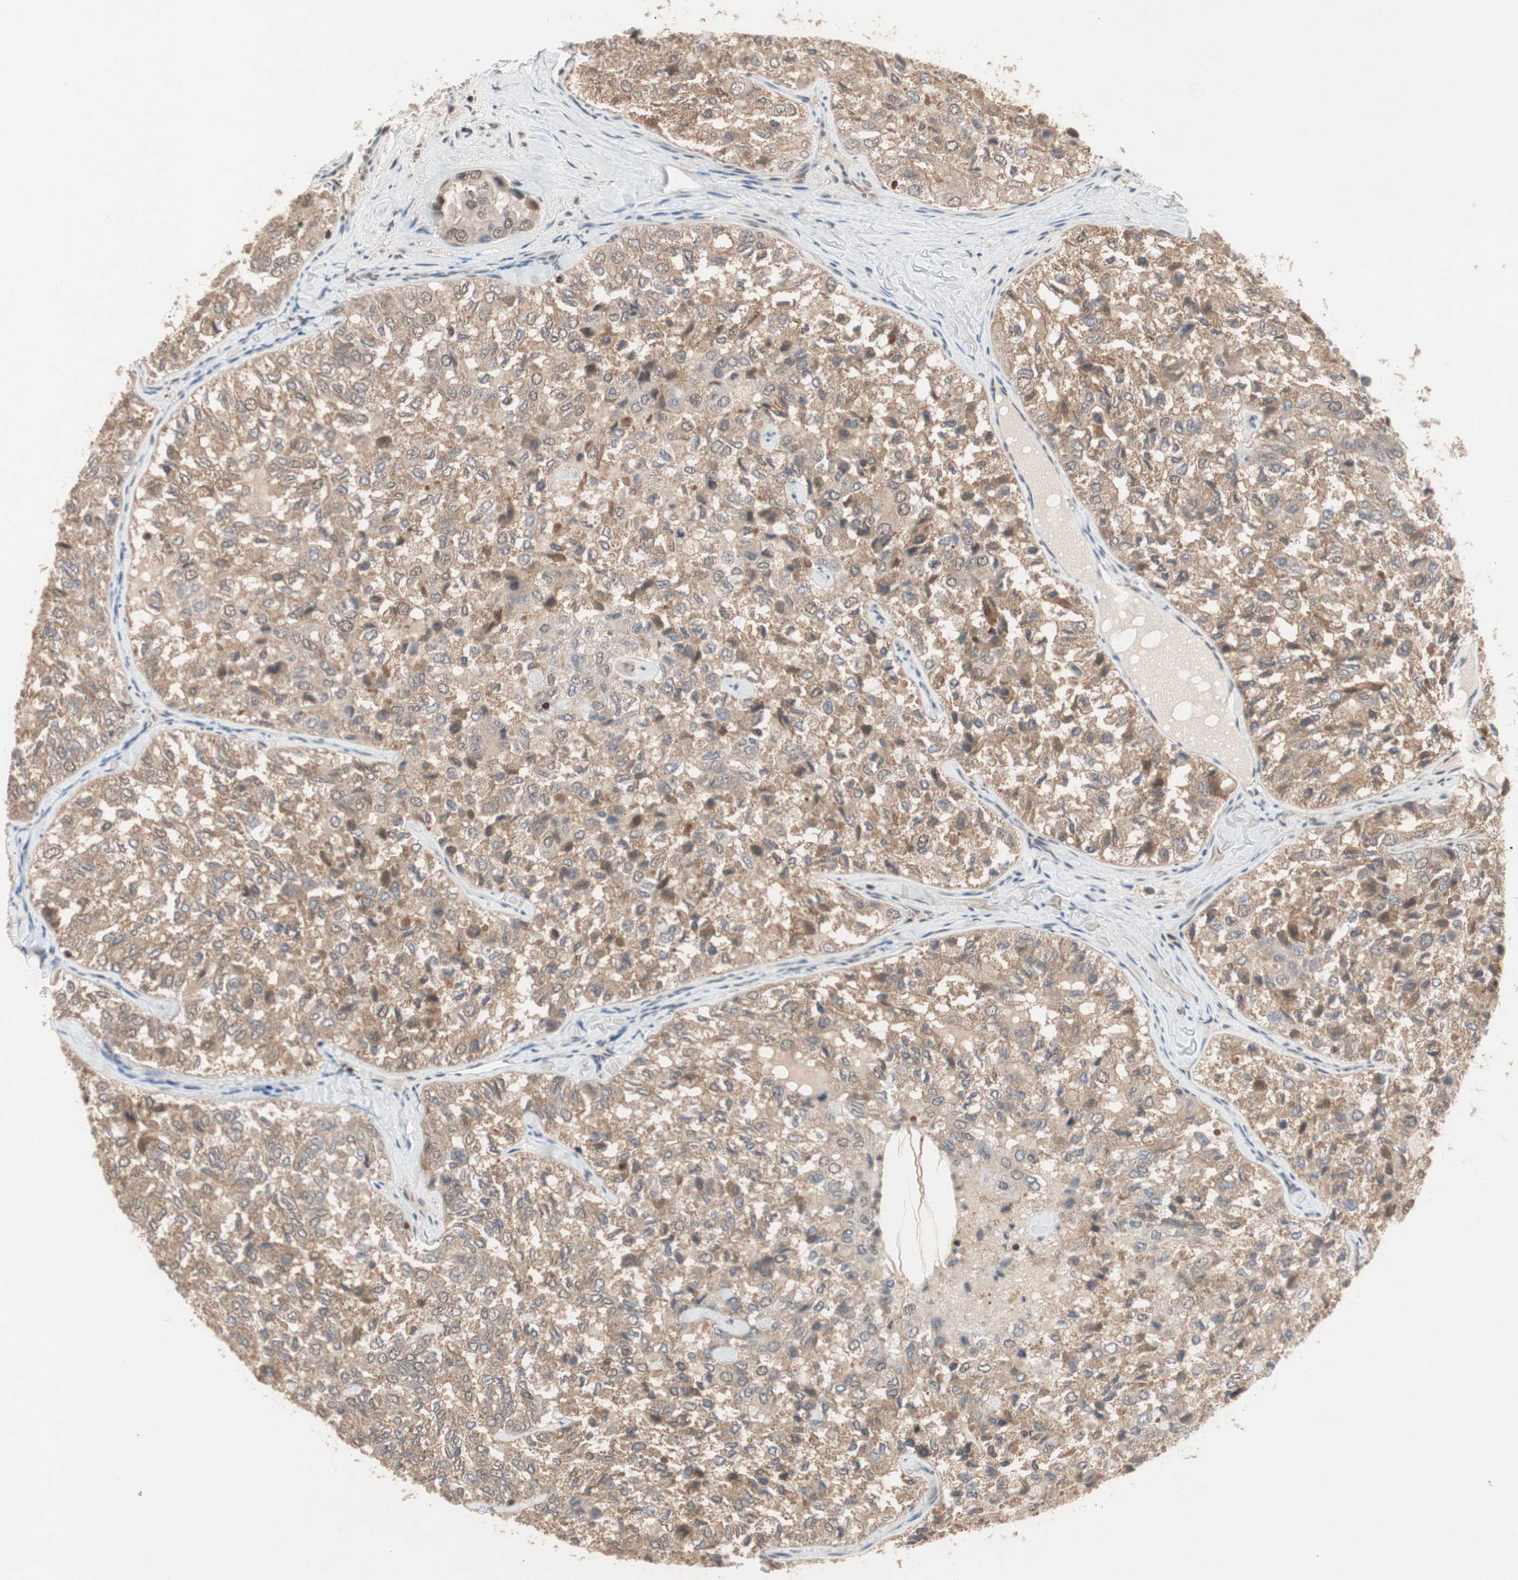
{"staining": {"intensity": "moderate", "quantity": ">75%", "location": "cytoplasmic/membranous"}, "tissue": "thyroid cancer", "cell_type": "Tumor cells", "image_type": "cancer", "snomed": [{"axis": "morphology", "description": "Follicular adenoma carcinoma, NOS"}, {"axis": "topography", "description": "Thyroid gland"}], "caption": "Human thyroid cancer stained with a protein marker reveals moderate staining in tumor cells.", "gene": "GART", "patient": {"sex": "male", "age": 75}}